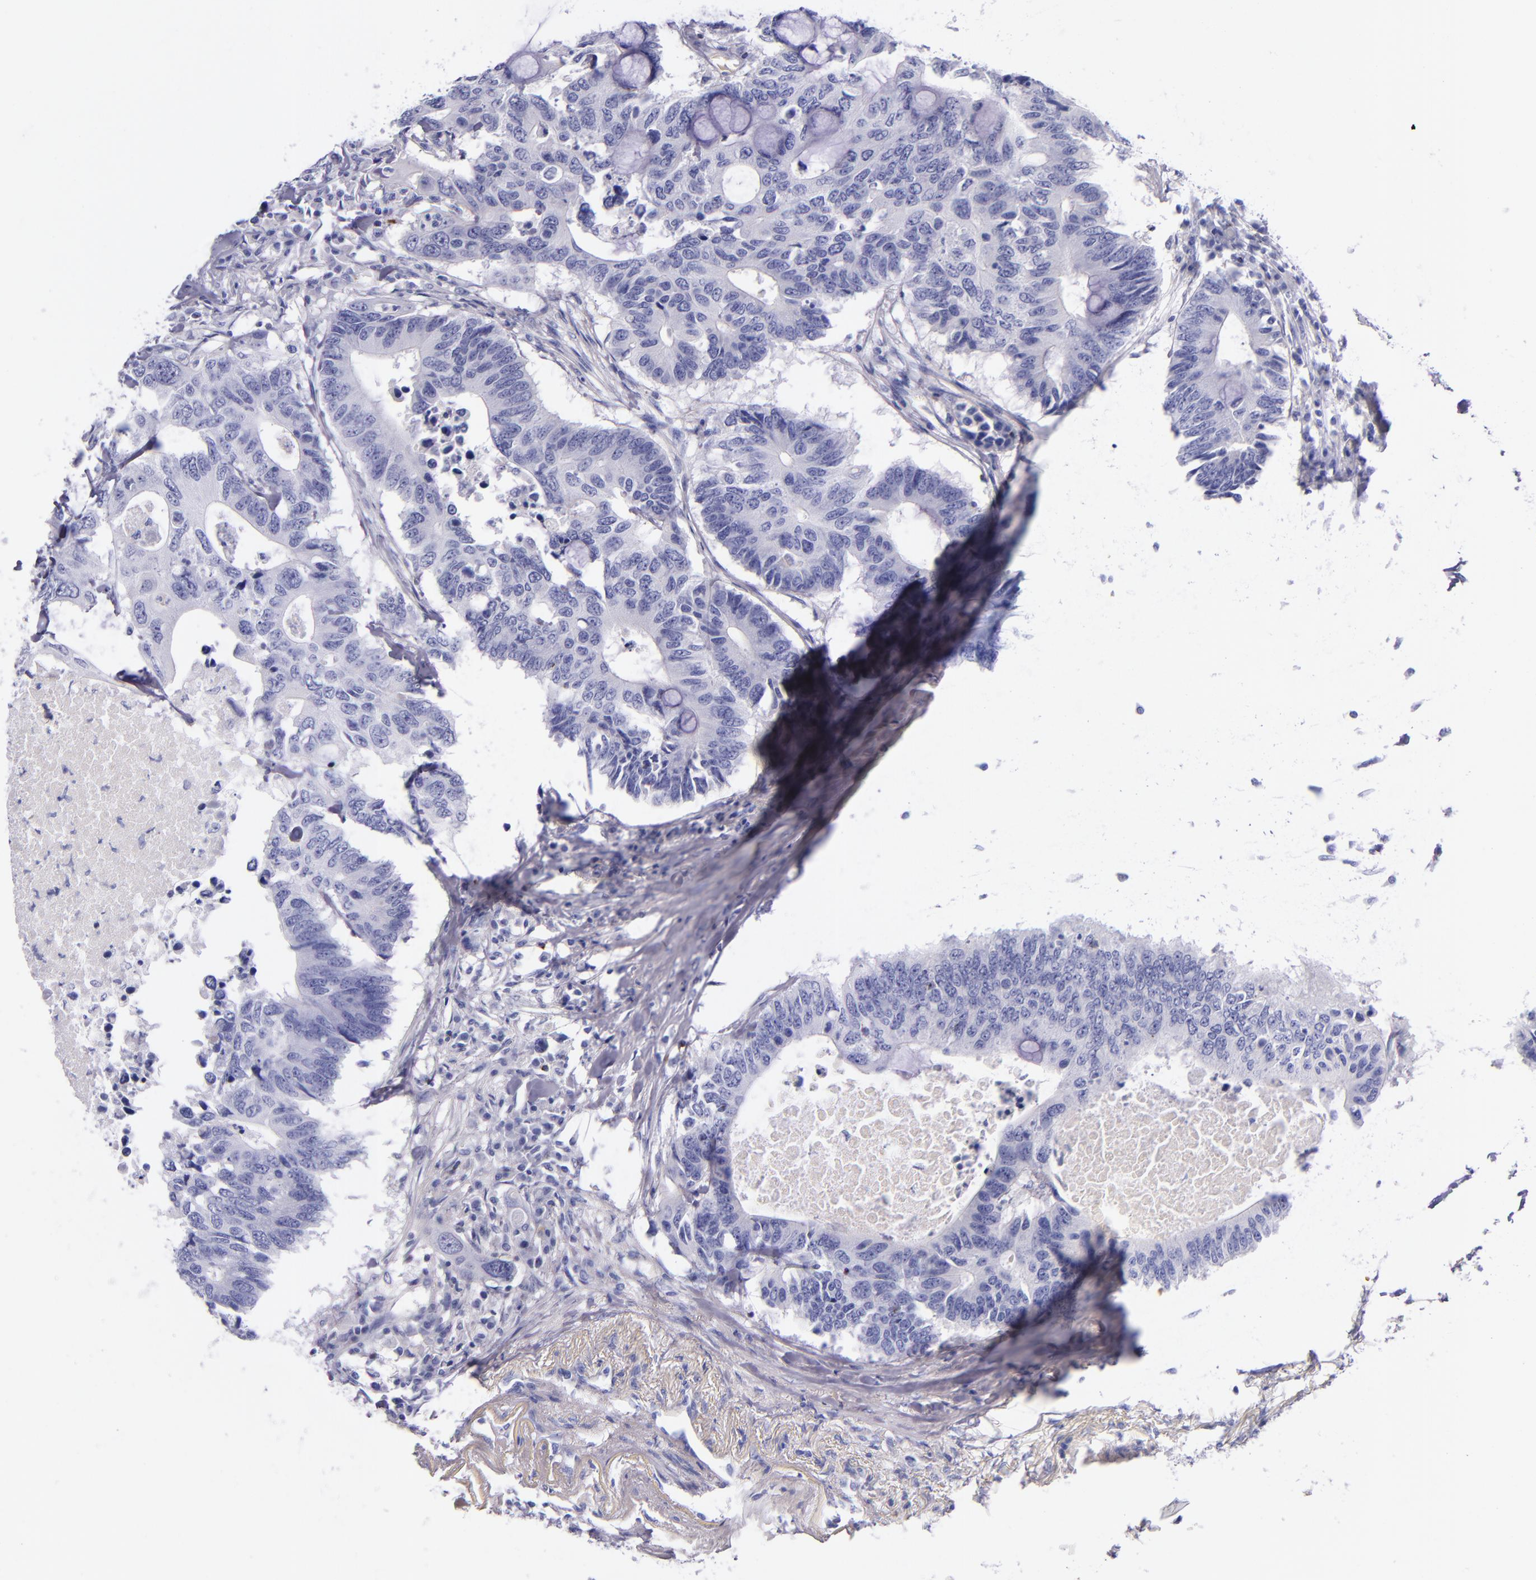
{"staining": {"intensity": "negative", "quantity": "none", "location": "none"}, "tissue": "colorectal cancer", "cell_type": "Tumor cells", "image_type": "cancer", "snomed": [{"axis": "morphology", "description": "Adenocarcinoma, NOS"}, {"axis": "topography", "description": "Colon"}], "caption": "There is no significant staining in tumor cells of colorectal cancer (adenocarcinoma).", "gene": "LAG3", "patient": {"sex": "male", "age": 71}}